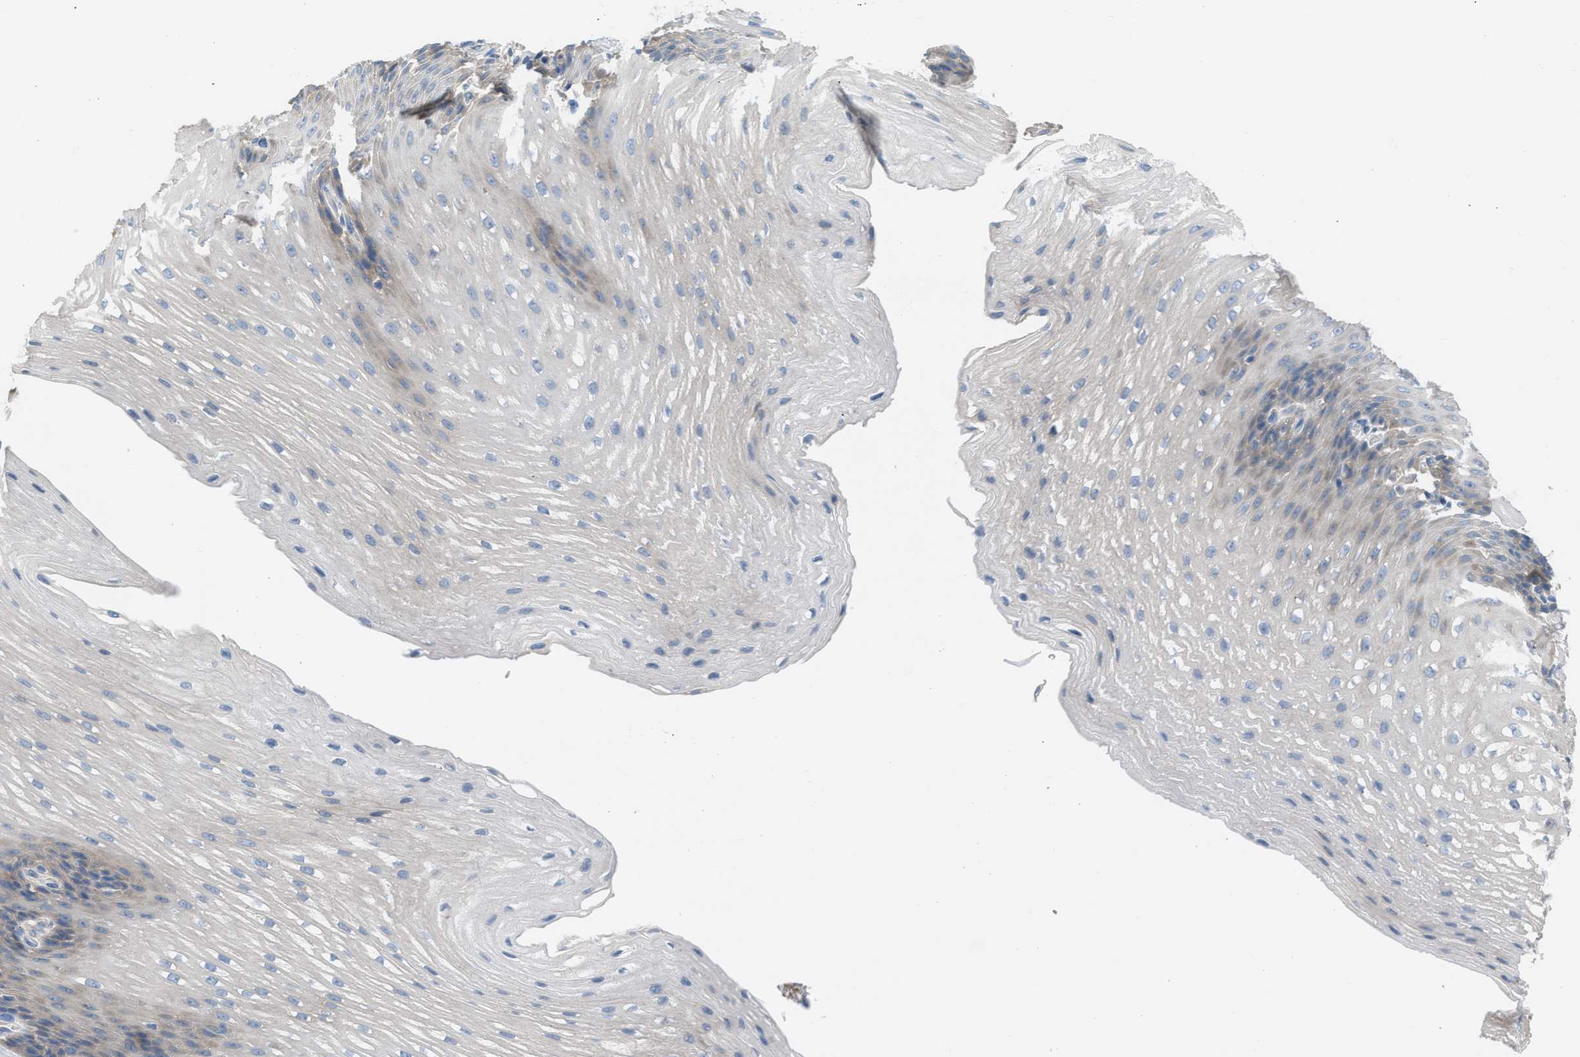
{"staining": {"intensity": "weak", "quantity": "<25%", "location": "cytoplasmic/membranous"}, "tissue": "esophagus", "cell_type": "Squamous epithelial cells", "image_type": "normal", "snomed": [{"axis": "morphology", "description": "Normal tissue, NOS"}, {"axis": "topography", "description": "Esophagus"}], "caption": "IHC histopathology image of unremarkable esophagus: human esophagus stained with DAB reveals no significant protein positivity in squamous epithelial cells. (IHC, brightfield microscopy, high magnification).", "gene": "UBA5", "patient": {"sex": "male", "age": 48}}